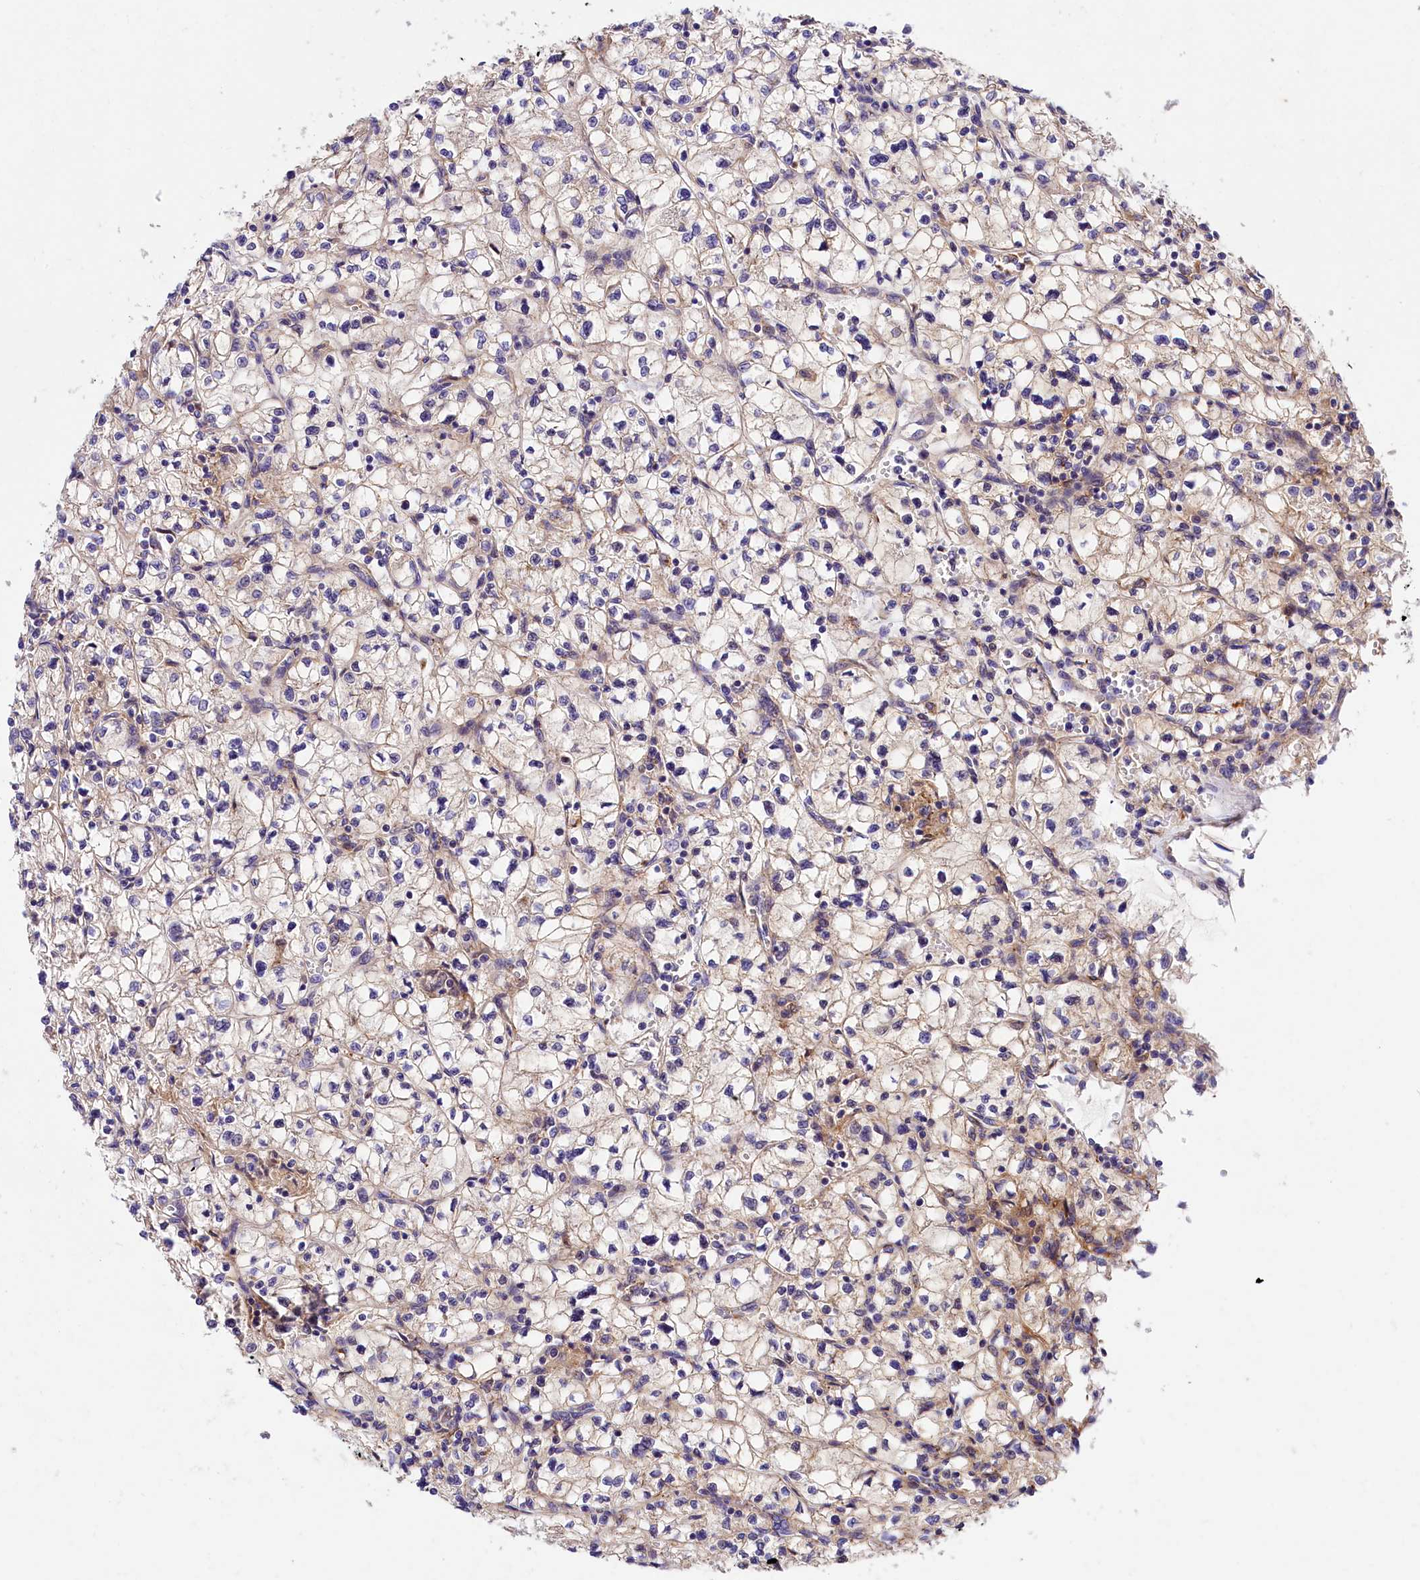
{"staining": {"intensity": "negative", "quantity": "none", "location": "none"}, "tissue": "renal cancer", "cell_type": "Tumor cells", "image_type": "cancer", "snomed": [{"axis": "morphology", "description": "Adenocarcinoma, NOS"}, {"axis": "topography", "description": "Kidney"}], "caption": "Adenocarcinoma (renal) was stained to show a protein in brown. There is no significant positivity in tumor cells.", "gene": "ARMC6", "patient": {"sex": "female", "age": 64}}